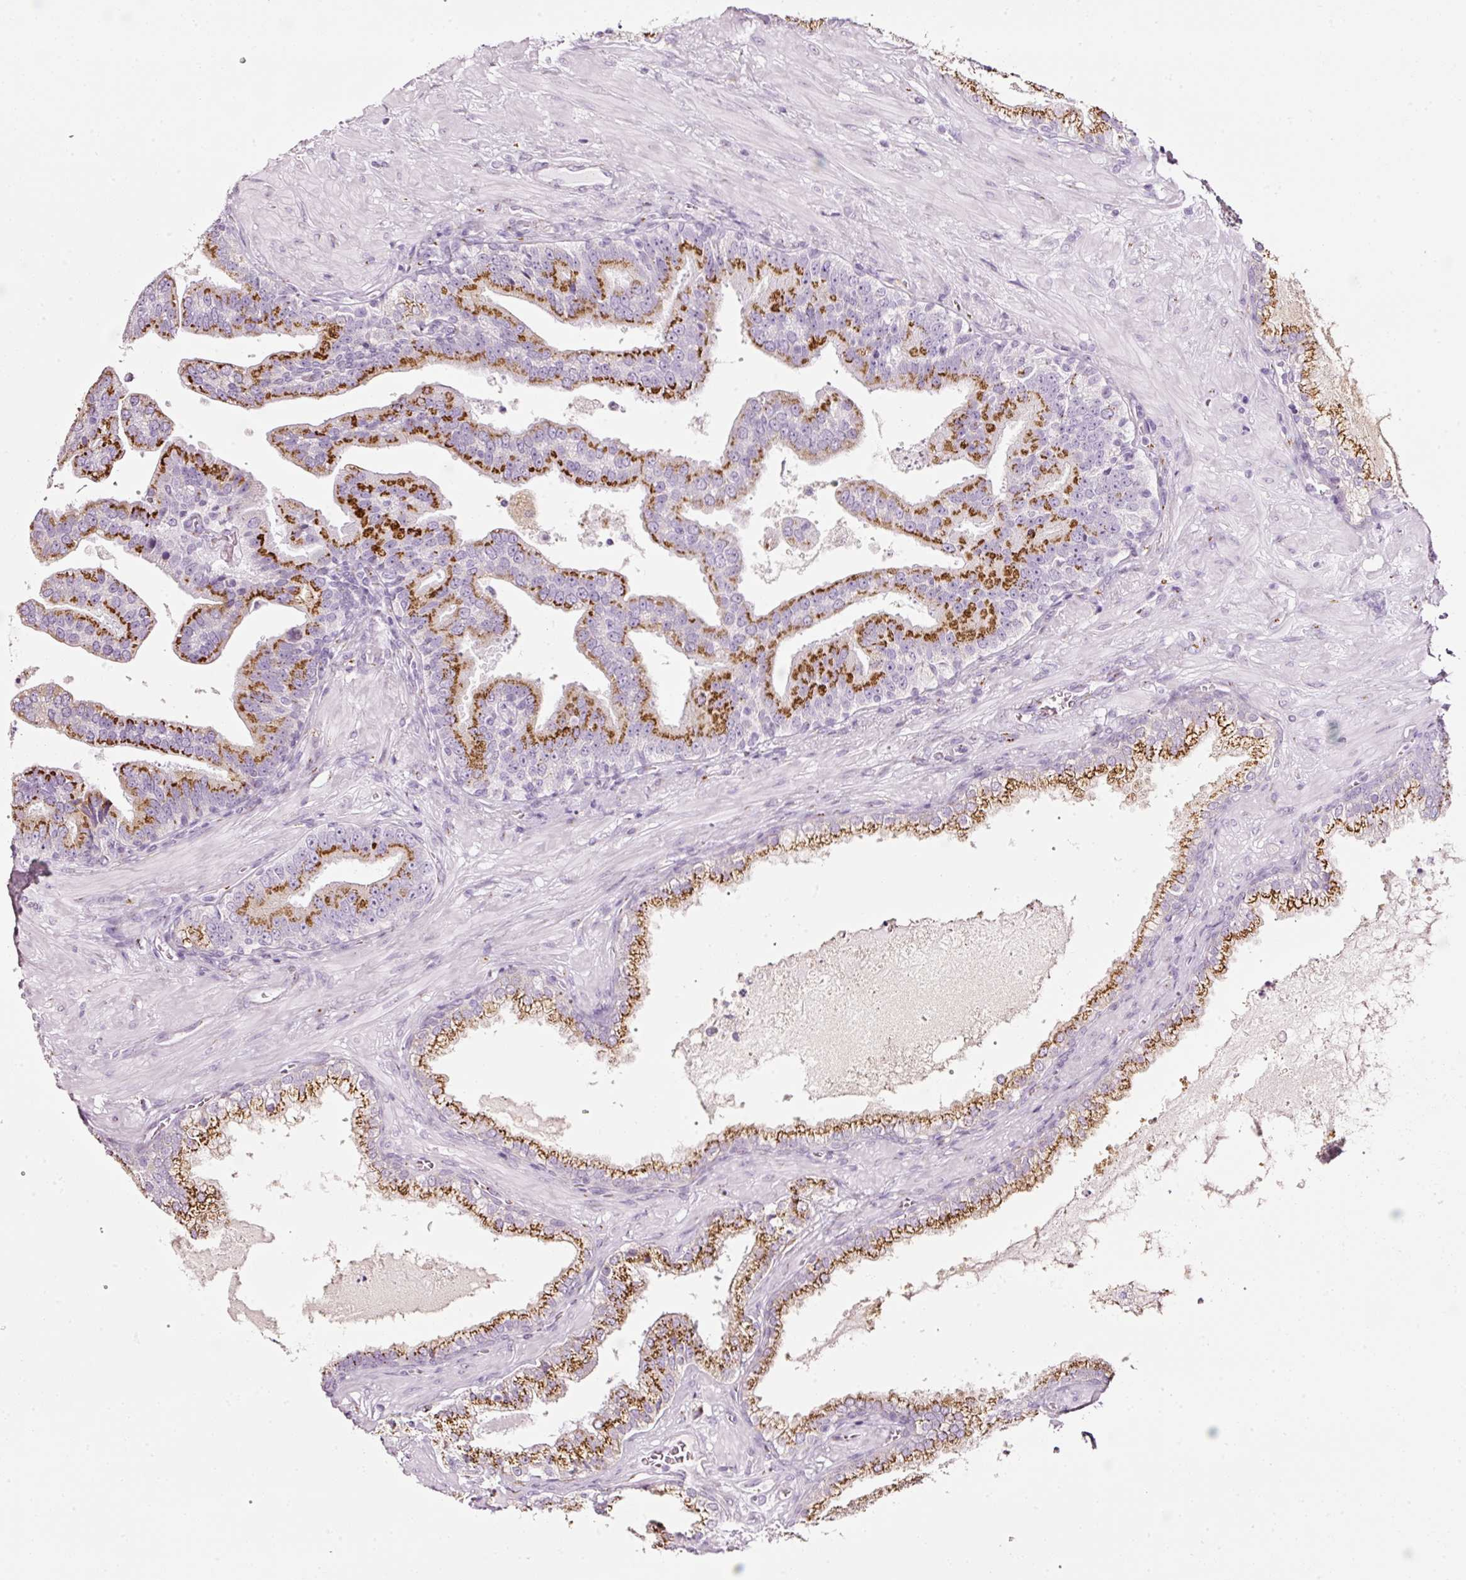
{"staining": {"intensity": "strong", "quantity": "25%-75%", "location": "cytoplasmic/membranous"}, "tissue": "prostate cancer", "cell_type": "Tumor cells", "image_type": "cancer", "snomed": [{"axis": "morphology", "description": "Adenocarcinoma, High grade"}, {"axis": "topography", "description": "Prostate"}], "caption": "Prostate cancer stained with a brown dye reveals strong cytoplasmic/membranous positive expression in about 25%-75% of tumor cells.", "gene": "SDF4", "patient": {"sex": "male", "age": 55}}